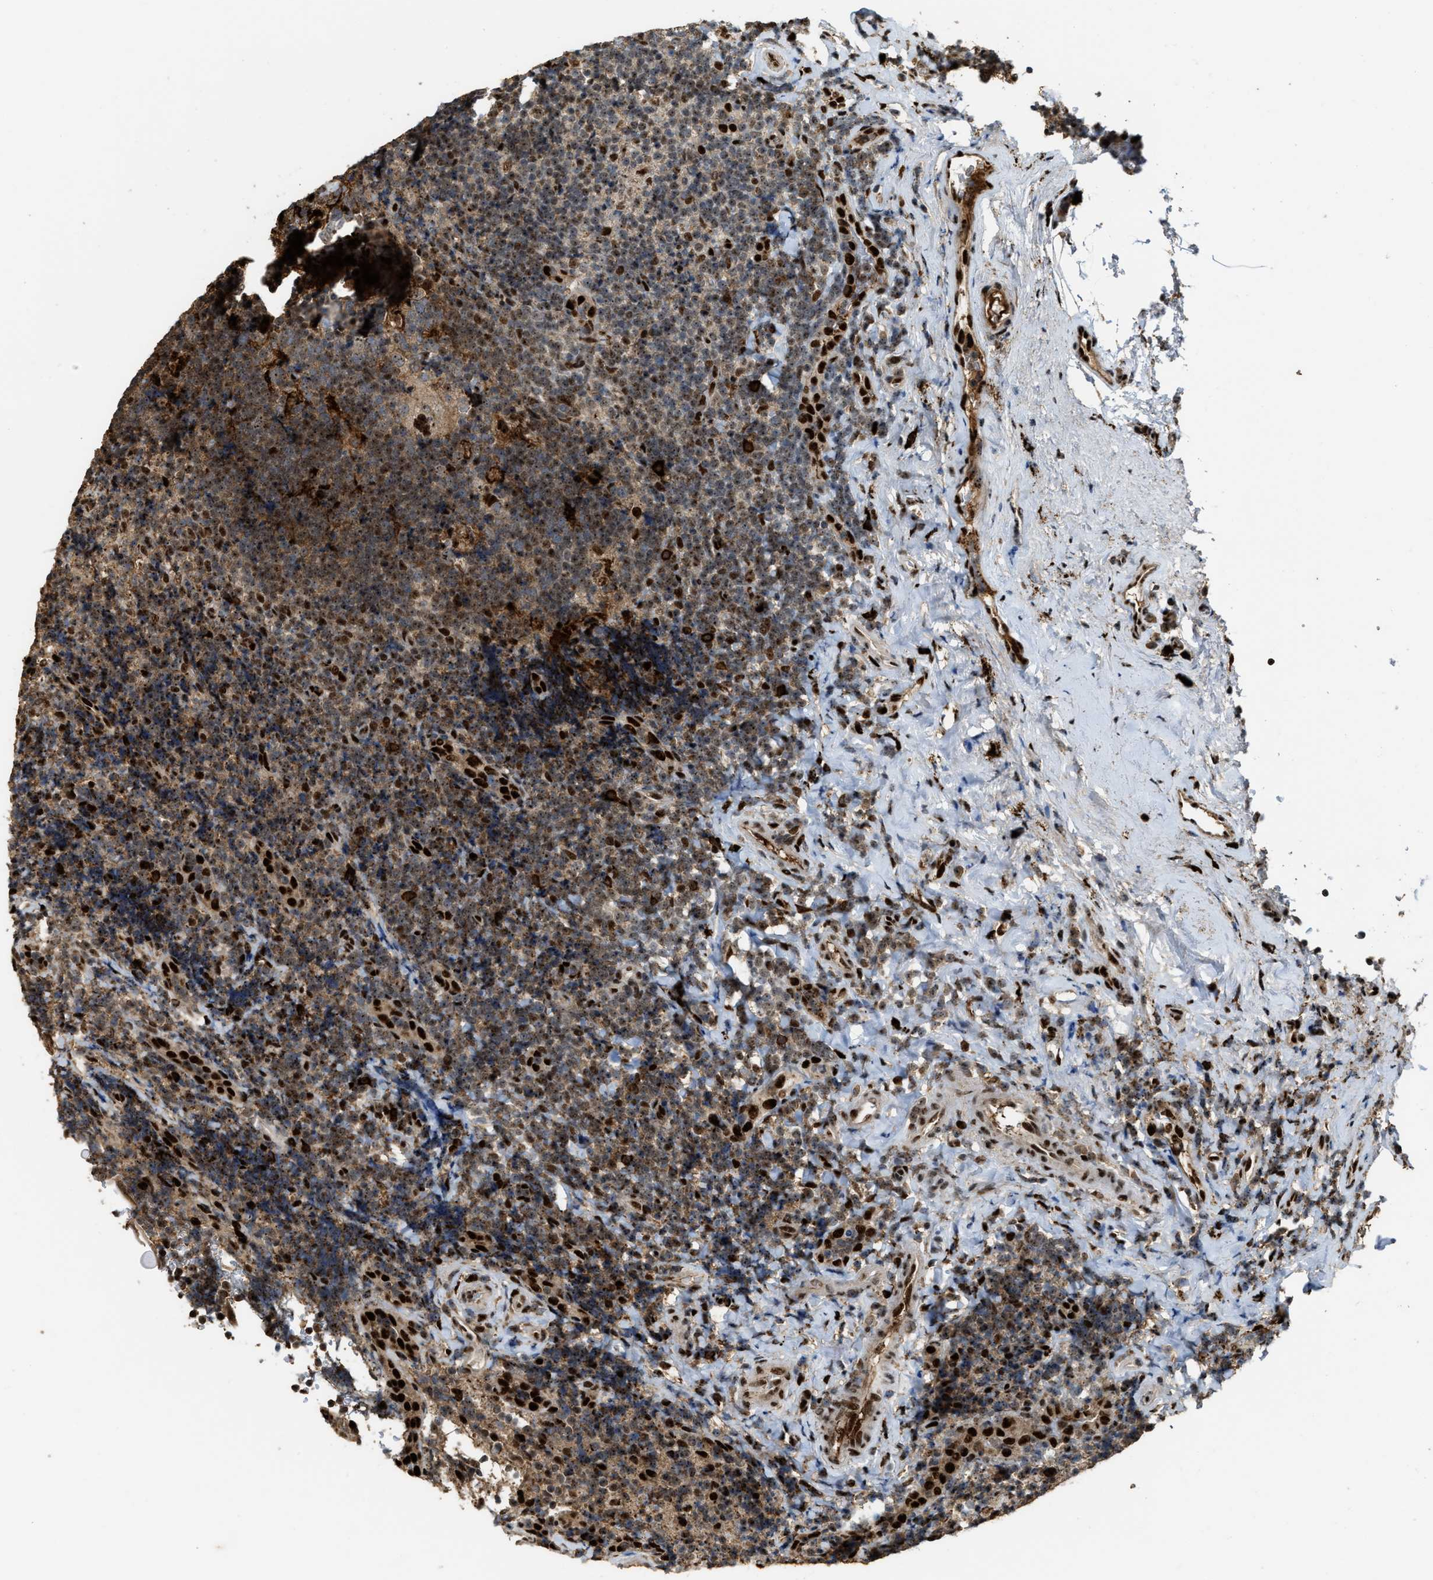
{"staining": {"intensity": "moderate", "quantity": ">75%", "location": "cytoplasmic/membranous,nuclear"}, "tissue": "tonsil", "cell_type": "Germinal center cells", "image_type": "normal", "snomed": [{"axis": "morphology", "description": "Normal tissue, NOS"}, {"axis": "topography", "description": "Tonsil"}], "caption": "Immunohistochemical staining of unremarkable tonsil displays >75% levels of moderate cytoplasmic/membranous,nuclear protein positivity in about >75% of germinal center cells. Immunohistochemistry stains the protein in brown and the nuclei are stained blue.", "gene": "ZNF687", "patient": {"sex": "male", "age": 37}}